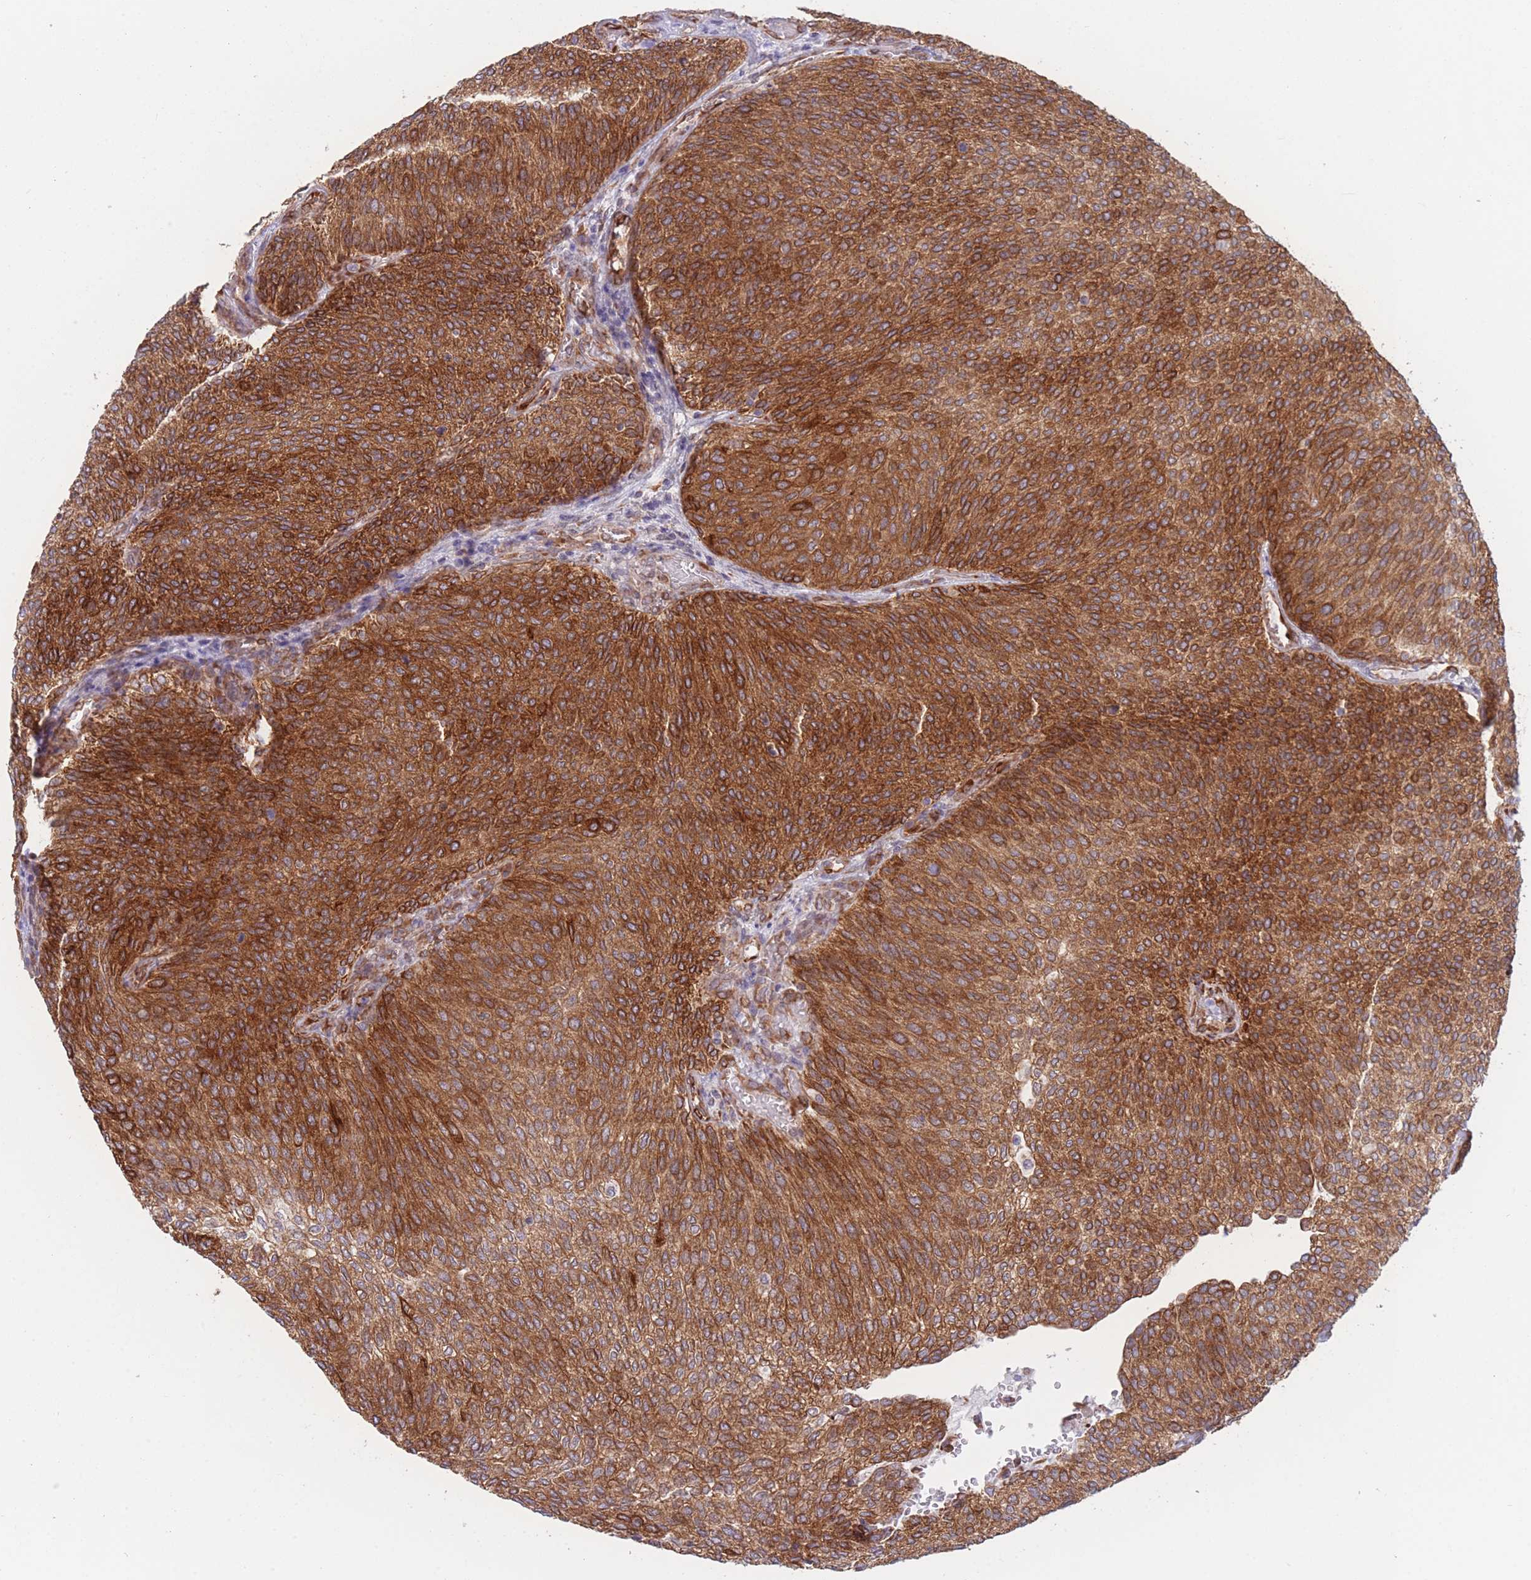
{"staining": {"intensity": "strong", "quantity": ">75%", "location": "cytoplasmic/membranous"}, "tissue": "urothelial cancer", "cell_type": "Tumor cells", "image_type": "cancer", "snomed": [{"axis": "morphology", "description": "Urothelial carcinoma, Low grade"}, {"axis": "topography", "description": "Urinary bladder"}], "caption": "Immunohistochemistry micrograph of neoplastic tissue: human urothelial cancer stained using IHC demonstrates high levels of strong protein expression localized specifically in the cytoplasmic/membranous of tumor cells, appearing as a cytoplasmic/membranous brown color.", "gene": "AK9", "patient": {"sex": "female", "age": 79}}